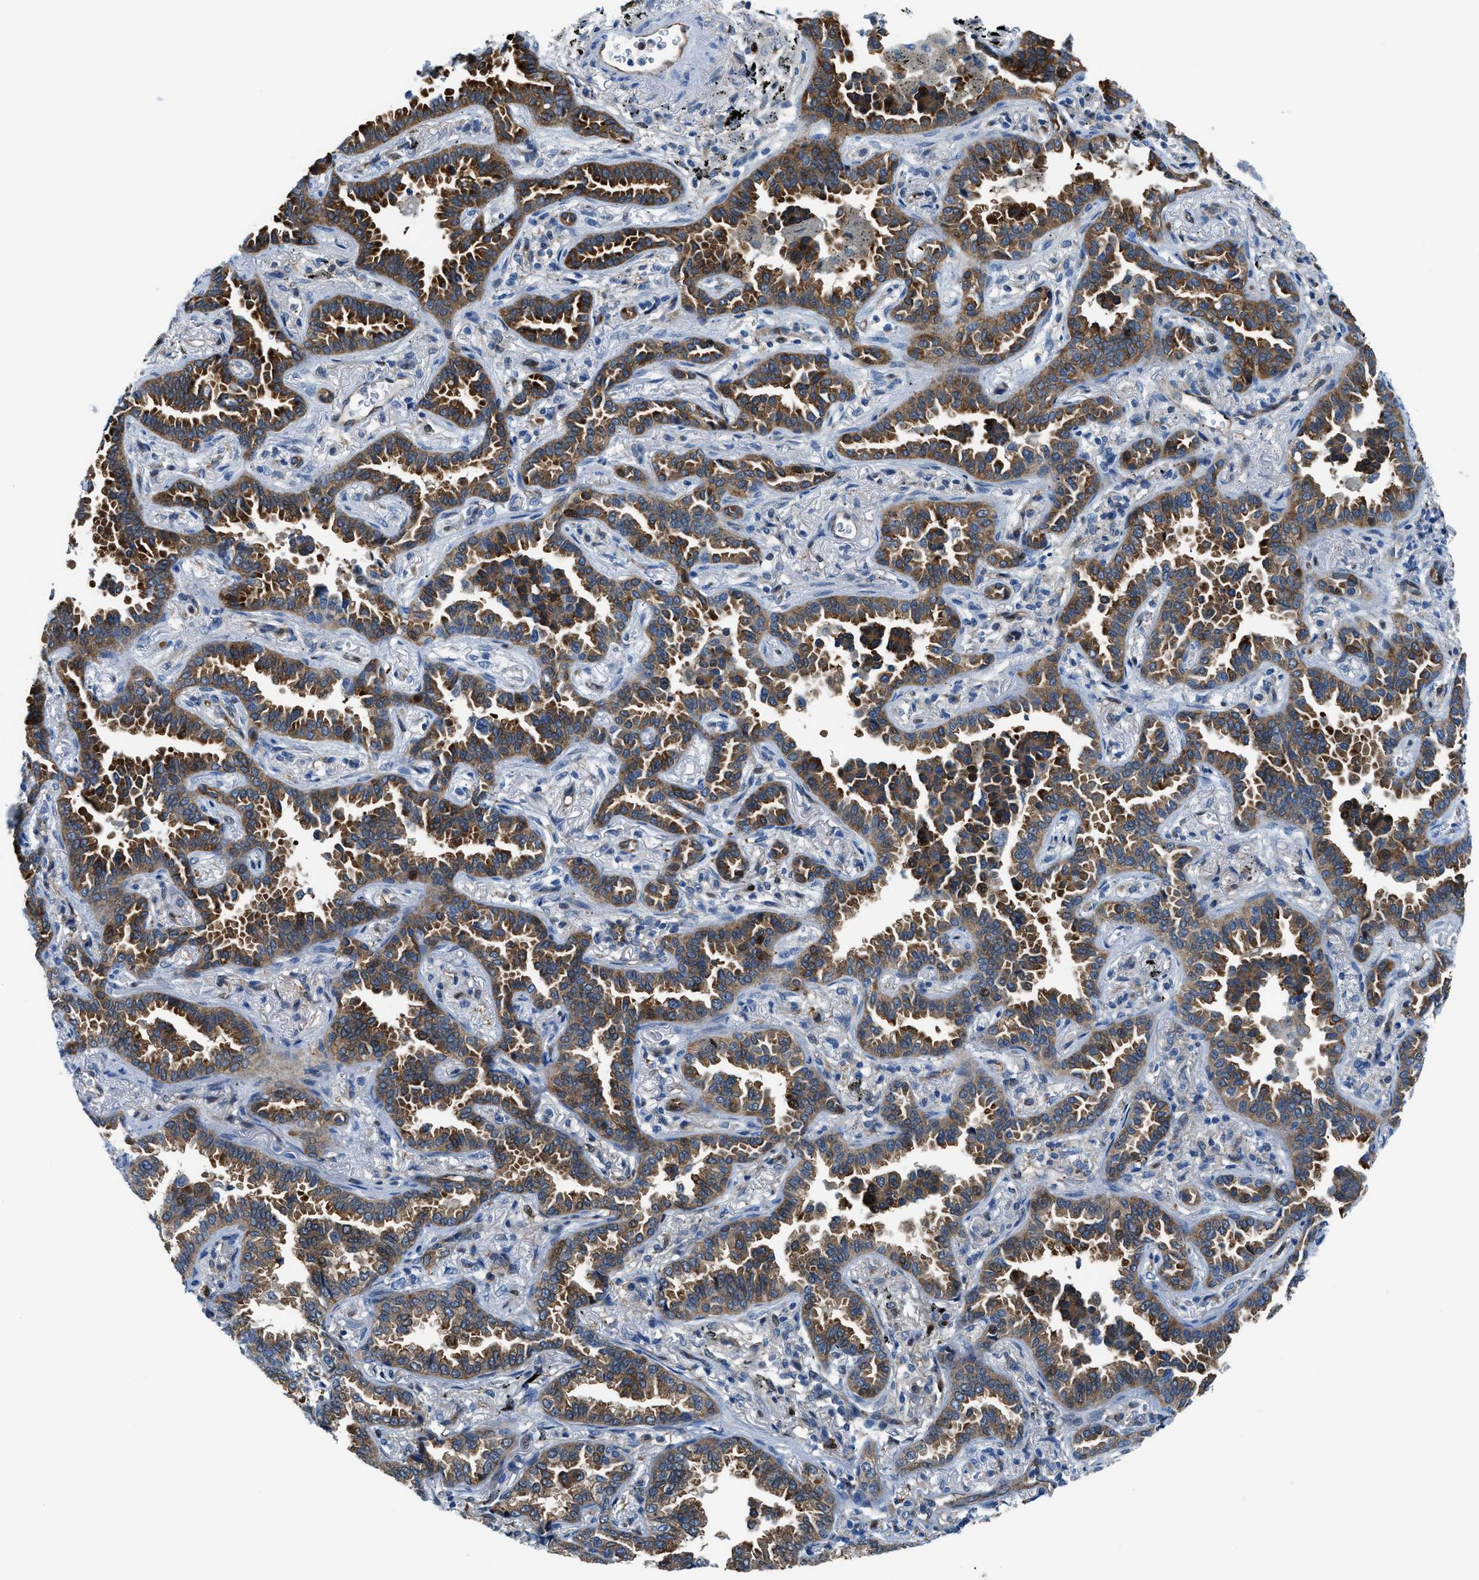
{"staining": {"intensity": "strong", "quantity": "25%-75%", "location": "cytoplasmic/membranous"}, "tissue": "lung cancer", "cell_type": "Tumor cells", "image_type": "cancer", "snomed": [{"axis": "morphology", "description": "Normal tissue, NOS"}, {"axis": "morphology", "description": "Adenocarcinoma, NOS"}, {"axis": "topography", "description": "Lung"}], "caption": "Lung adenocarcinoma stained with a brown dye demonstrates strong cytoplasmic/membranous positive staining in about 25%-75% of tumor cells.", "gene": "YWHAE", "patient": {"sex": "male", "age": 59}}